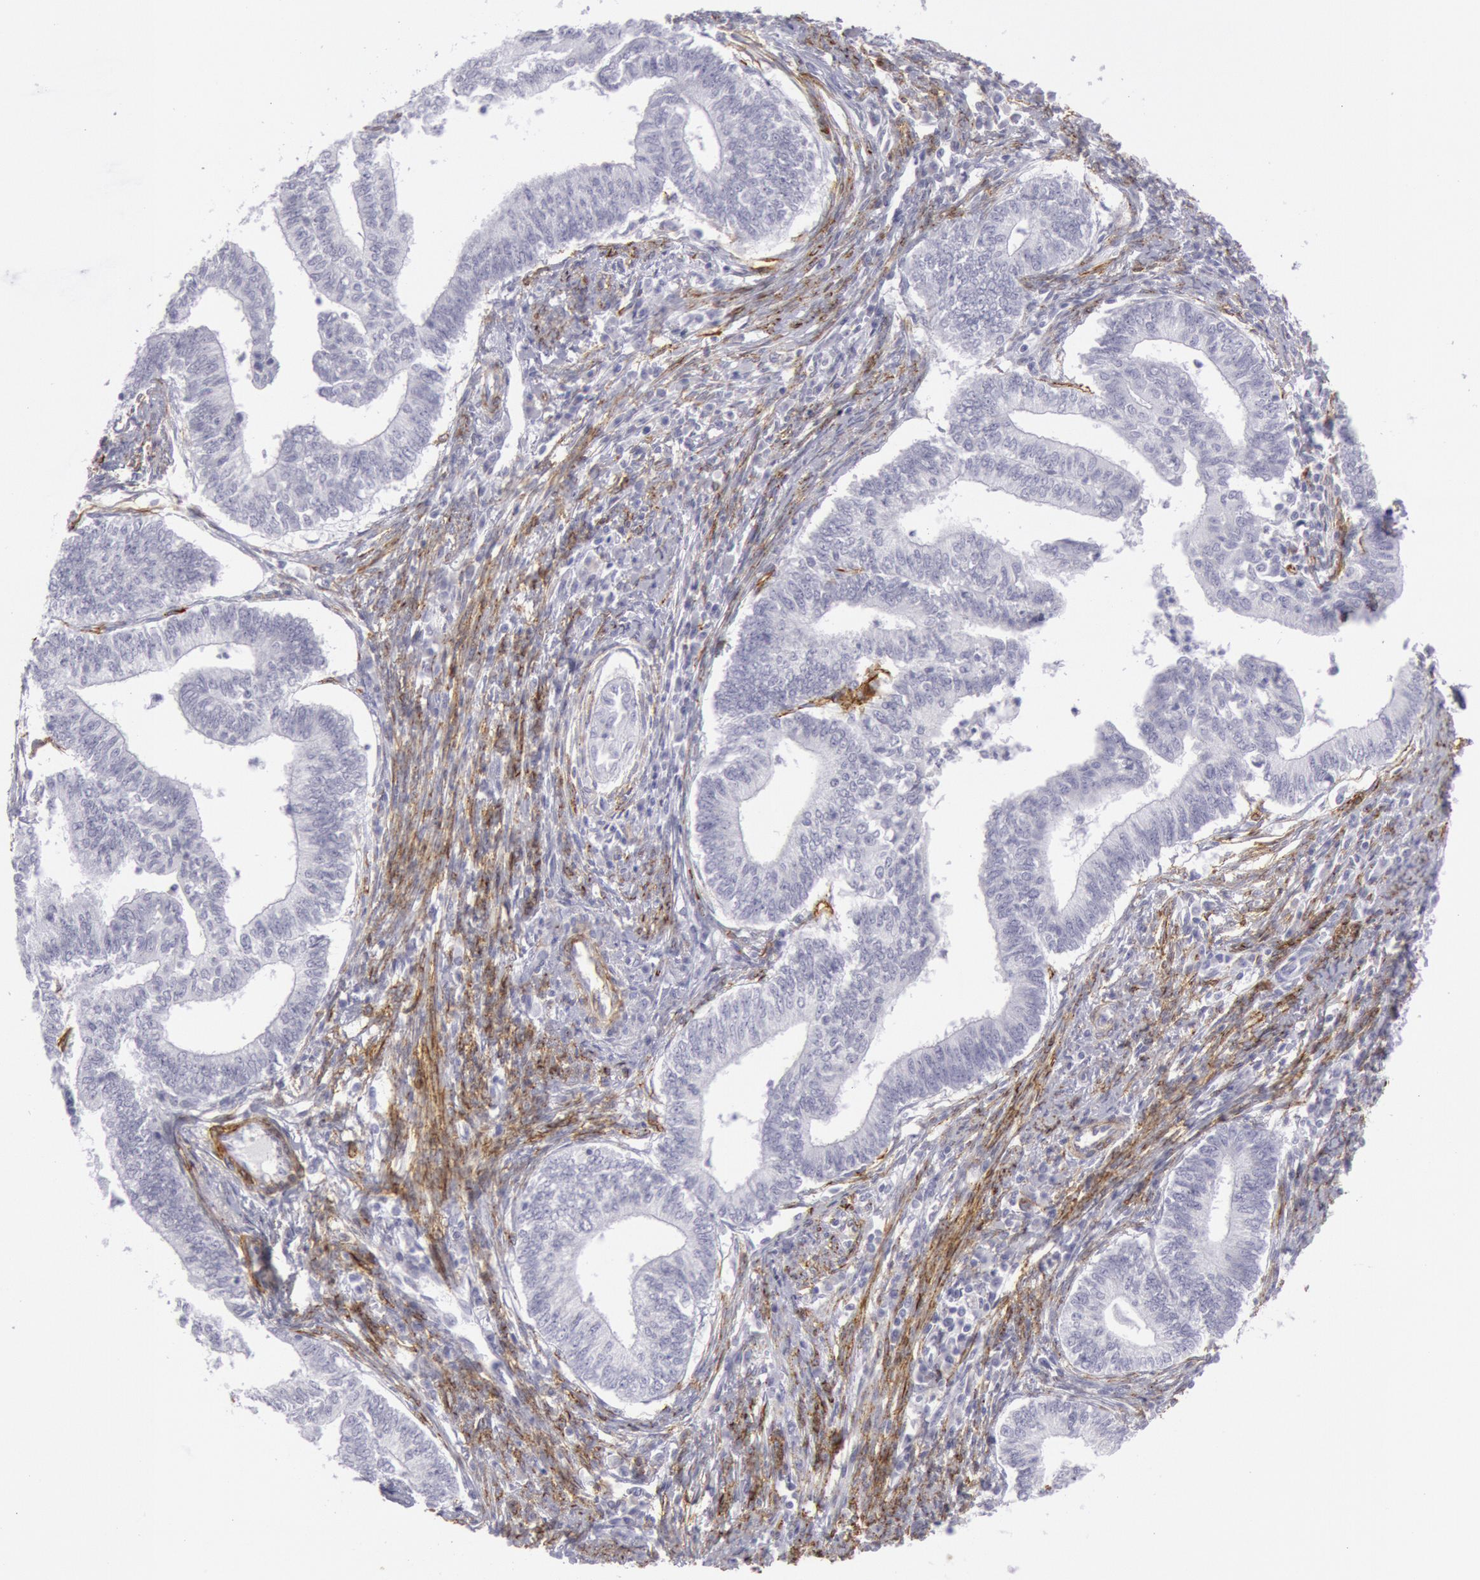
{"staining": {"intensity": "negative", "quantity": "none", "location": "none"}, "tissue": "endometrial cancer", "cell_type": "Tumor cells", "image_type": "cancer", "snomed": [{"axis": "morphology", "description": "Adenocarcinoma, NOS"}, {"axis": "topography", "description": "Endometrium"}], "caption": "Endometrial cancer stained for a protein using immunohistochemistry (IHC) demonstrates no expression tumor cells.", "gene": "CDH13", "patient": {"sex": "female", "age": 66}}